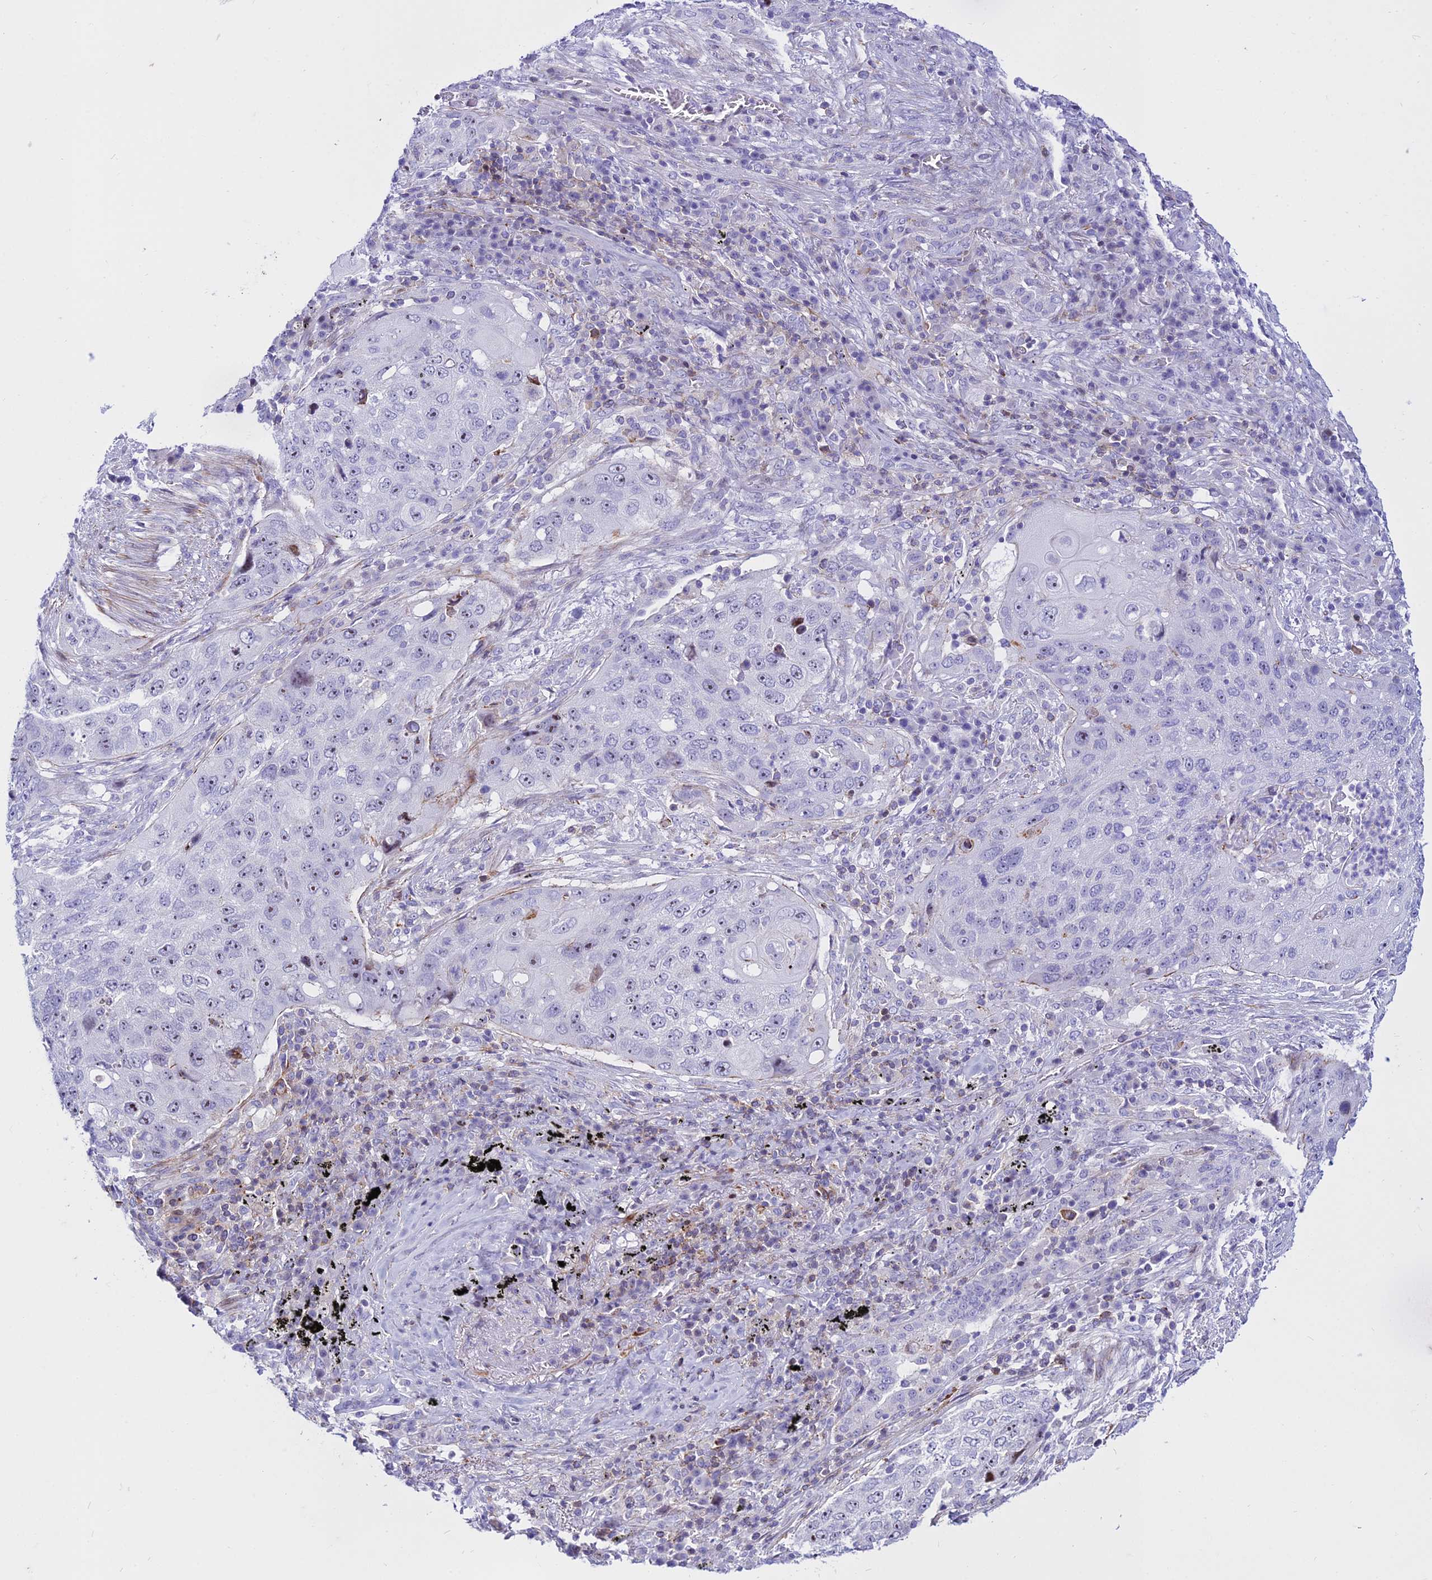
{"staining": {"intensity": "negative", "quantity": "none", "location": "none"}, "tissue": "lung cancer", "cell_type": "Tumor cells", "image_type": "cancer", "snomed": [{"axis": "morphology", "description": "Squamous cell carcinoma, NOS"}, {"axis": "topography", "description": "Lung"}], "caption": "DAB (3,3'-diaminobenzidine) immunohistochemical staining of lung squamous cell carcinoma displays no significant staining in tumor cells.", "gene": "DLX1", "patient": {"sex": "female", "age": 63}}